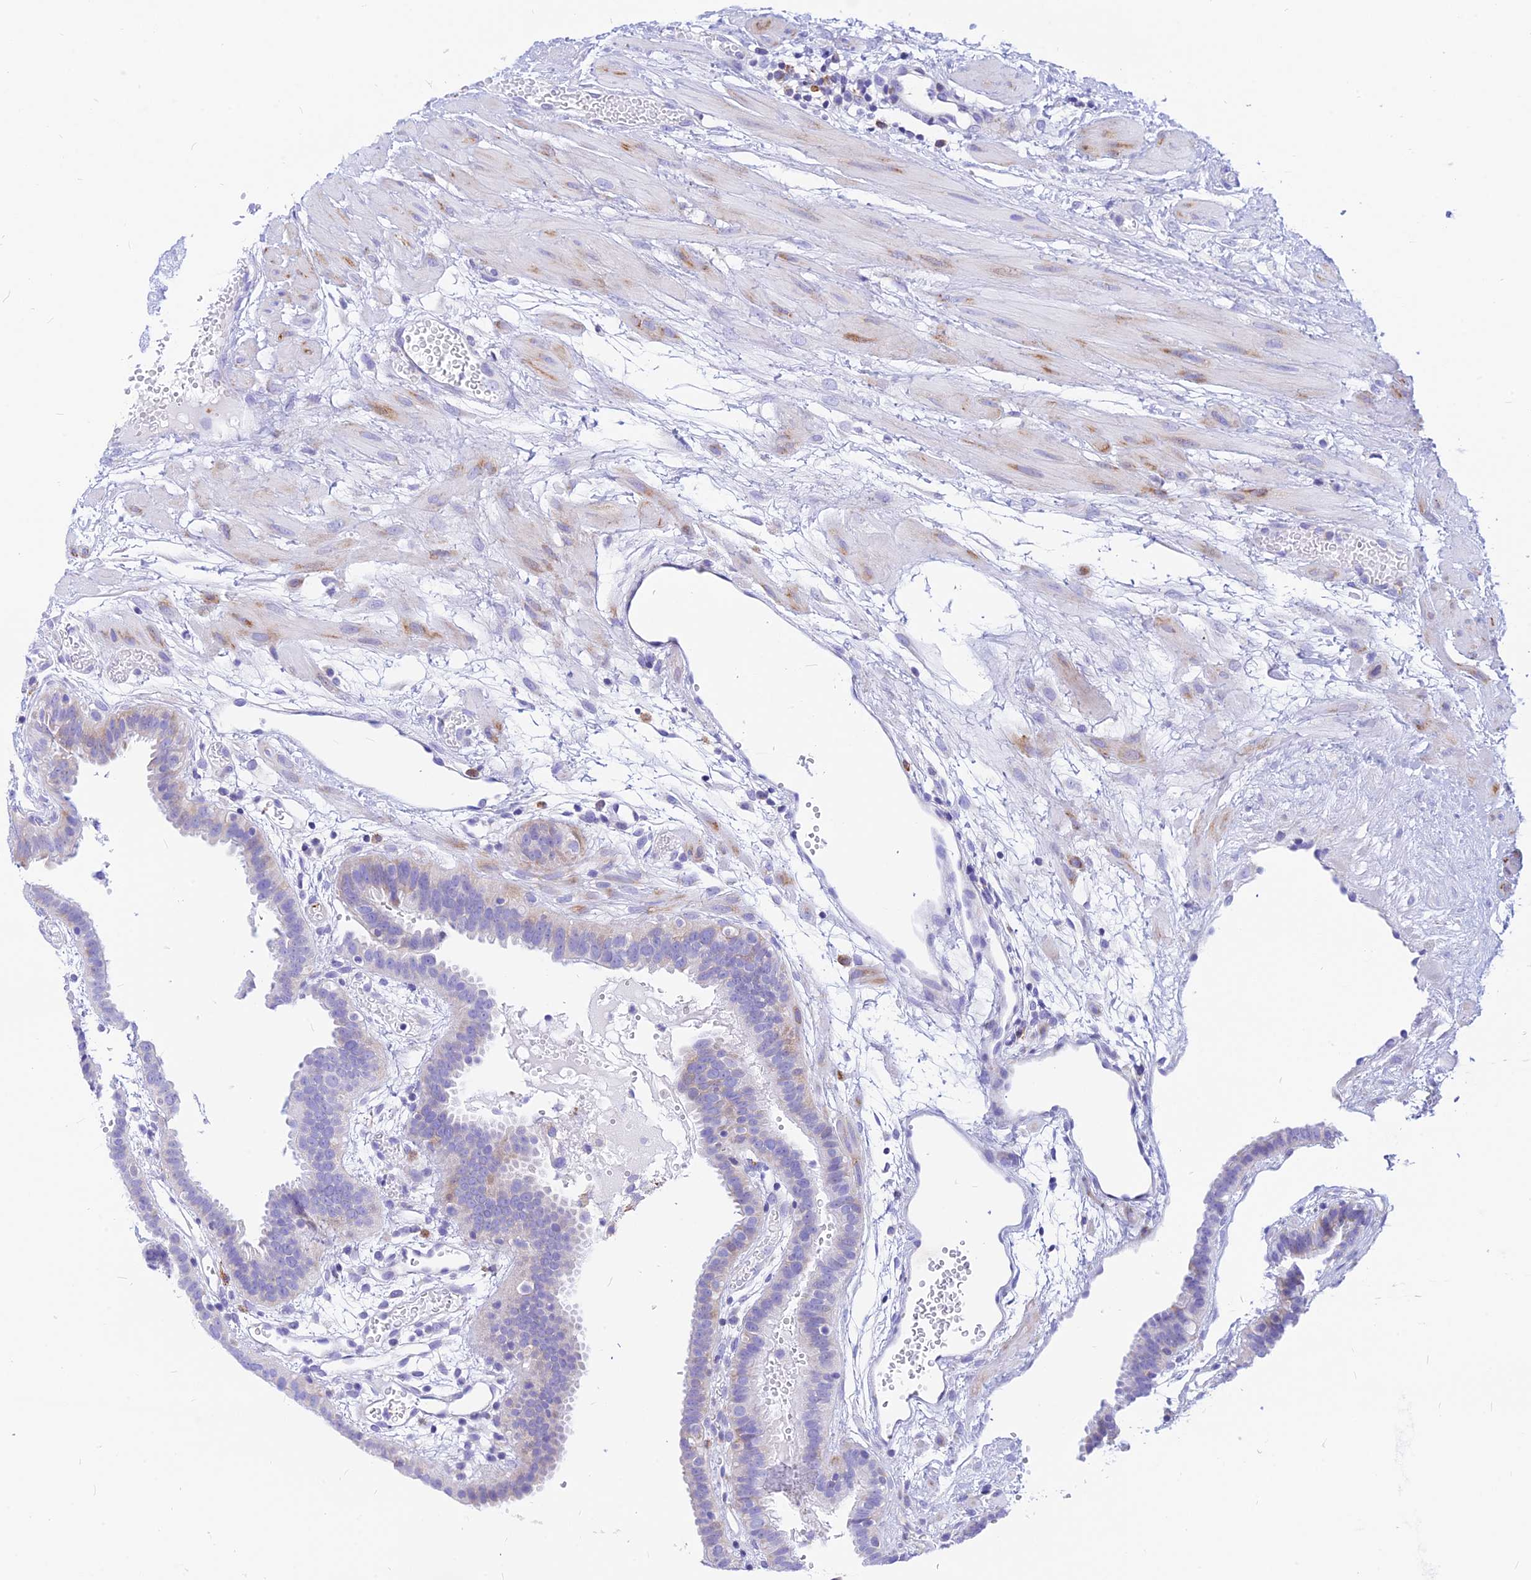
{"staining": {"intensity": "negative", "quantity": "none", "location": "none"}, "tissue": "fallopian tube", "cell_type": "Glandular cells", "image_type": "normal", "snomed": [{"axis": "morphology", "description": "Normal tissue, NOS"}, {"axis": "topography", "description": "Fallopian tube"}], "caption": "Immunohistochemistry image of unremarkable fallopian tube: fallopian tube stained with DAB exhibits no significant protein expression in glandular cells.", "gene": "CNOT6", "patient": {"sex": "female", "age": 37}}